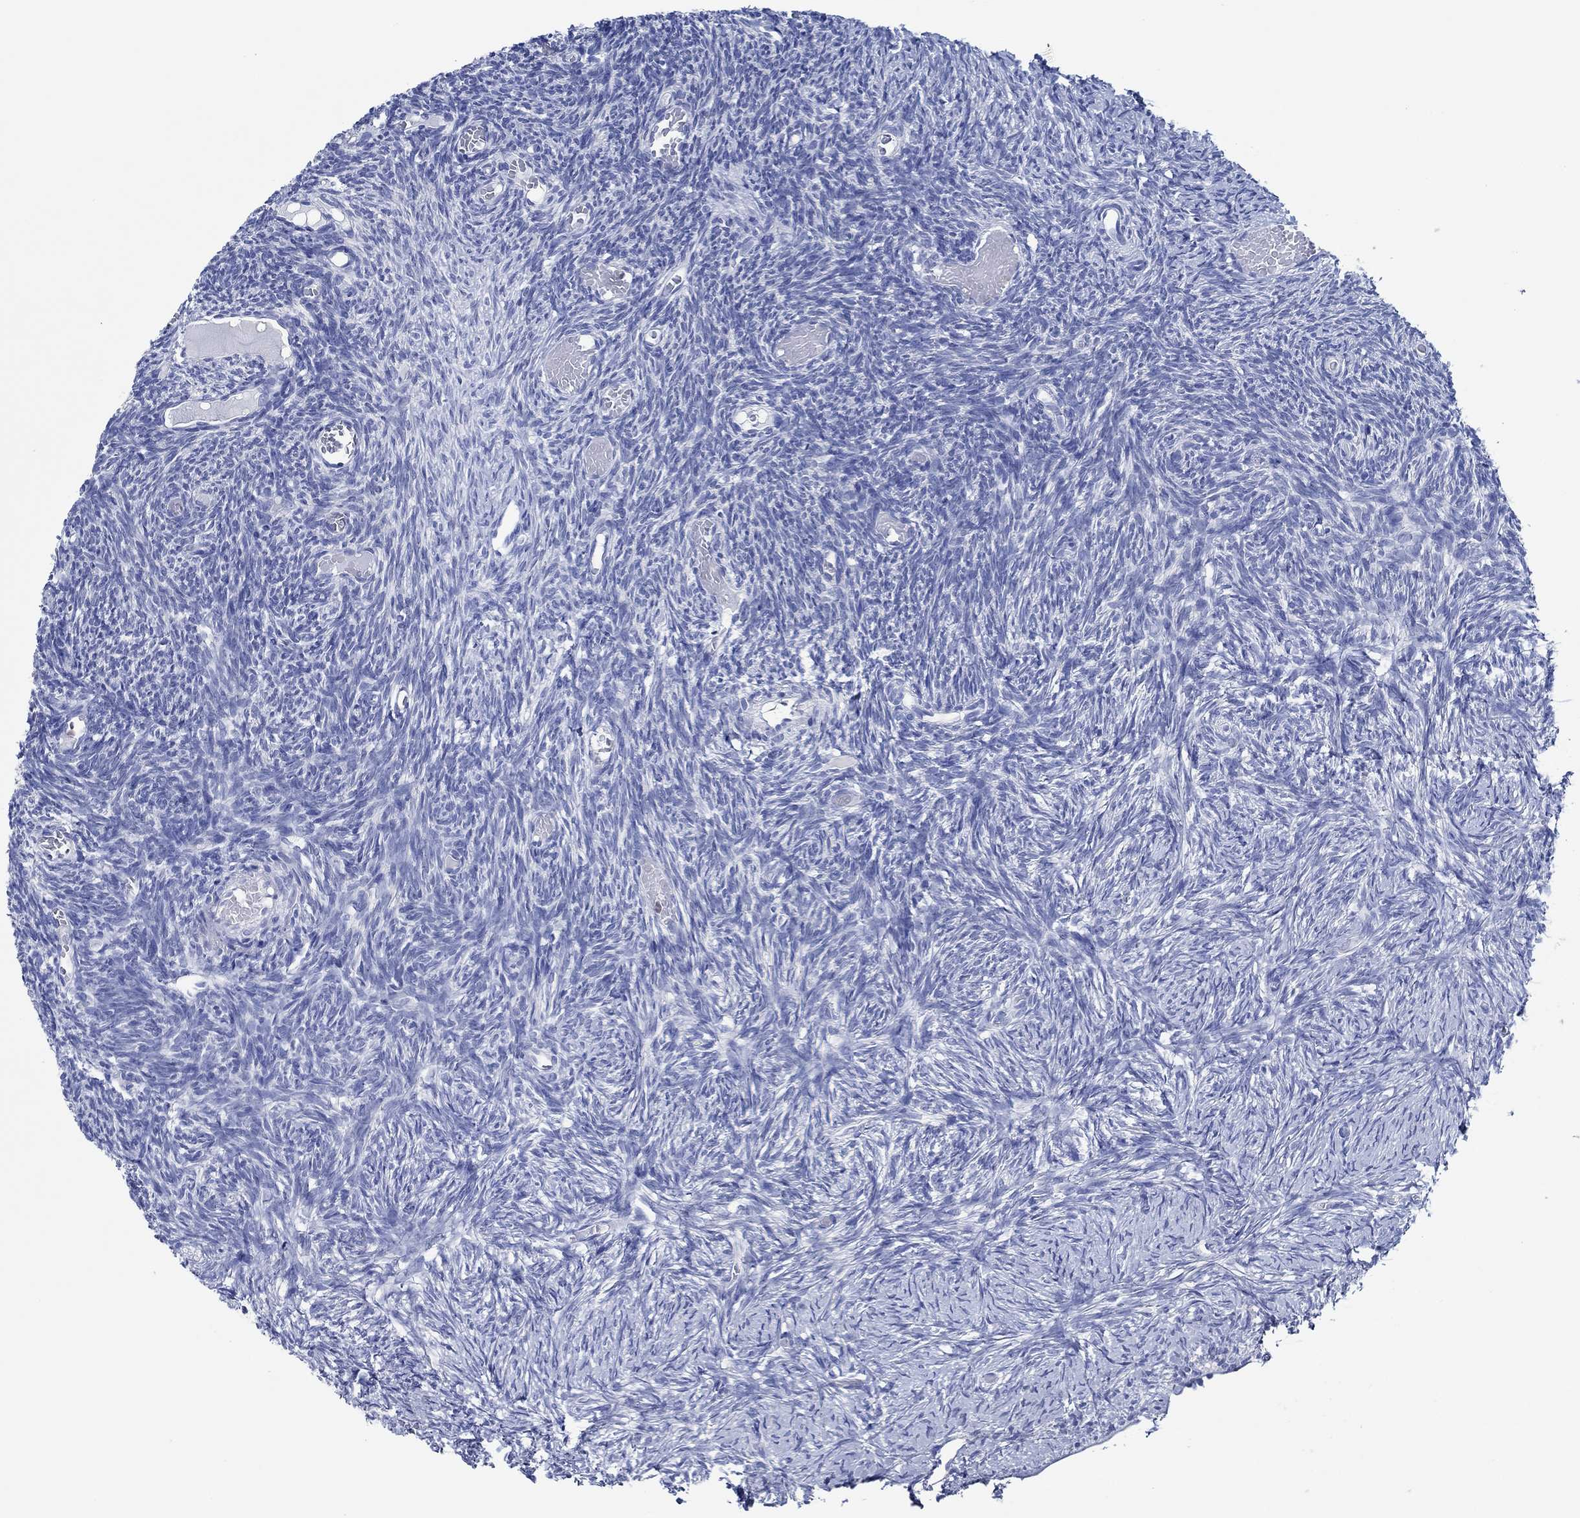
{"staining": {"intensity": "moderate", "quantity": "25%-75%", "location": "cytoplasmic/membranous"}, "tissue": "ovary", "cell_type": "Follicle cells", "image_type": "normal", "snomed": [{"axis": "morphology", "description": "Normal tissue, NOS"}, {"axis": "topography", "description": "Ovary"}], "caption": "This micrograph shows immunohistochemistry staining of unremarkable human ovary, with medium moderate cytoplasmic/membranous expression in about 25%-75% of follicle cells.", "gene": "ZNF671", "patient": {"sex": "female", "age": 39}}